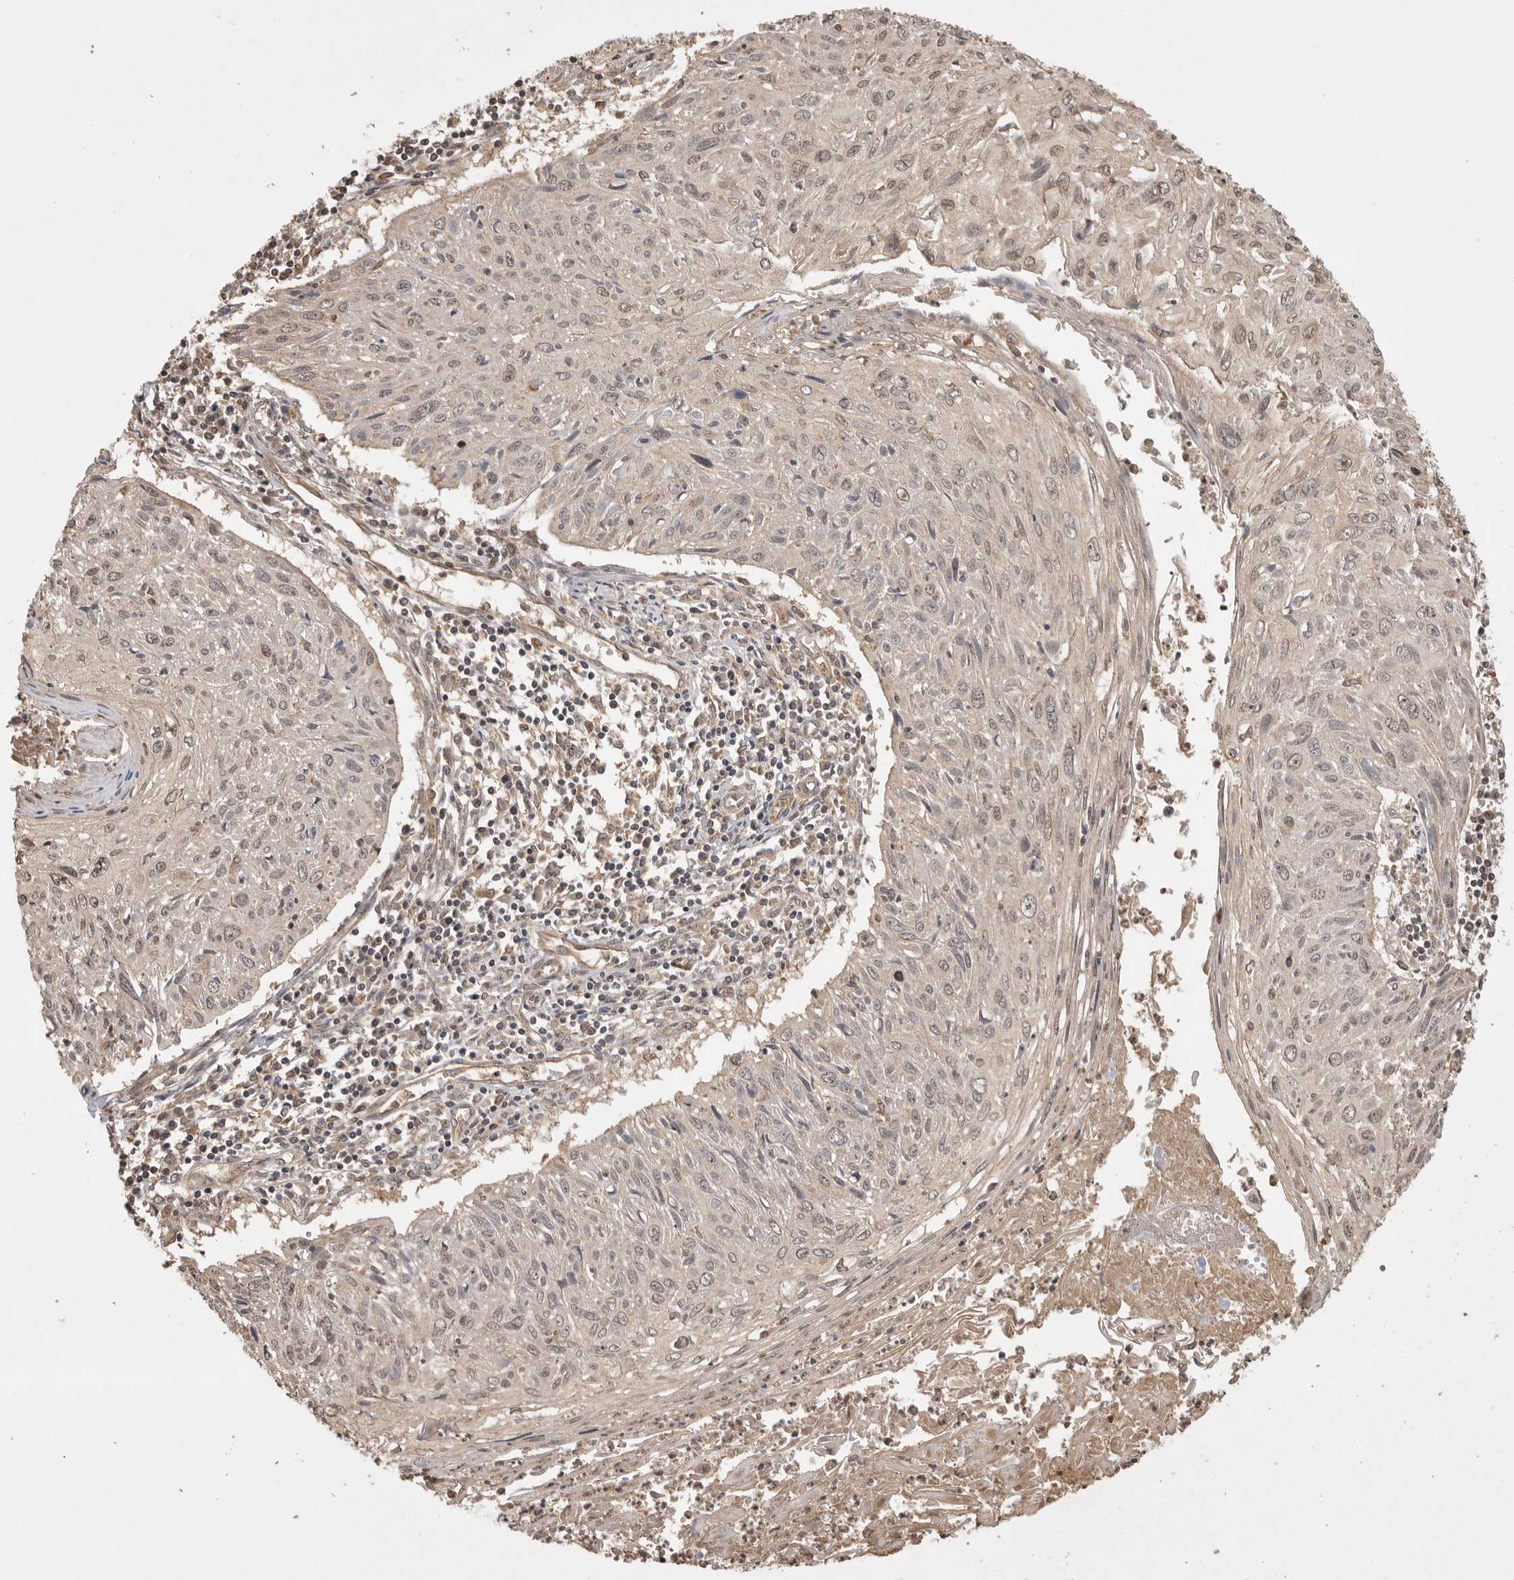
{"staining": {"intensity": "weak", "quantity": "<25%", "location": "nuclear"}, "tissue": "cervical cancer", "cell_type": "Tumor cells", "image_type": "cancer", "snomed": [{"axis": "morphology", "description": "Squamous cell carcinoma, NOS"}, {"axis": "topography", "description": "Cervix"}], "caption": "An image of human cervical squamous cell carcinoma is negative for staining in tumor cells.", "gene": "PRMT3", "patient": {"sex": "female", "age": 51}}